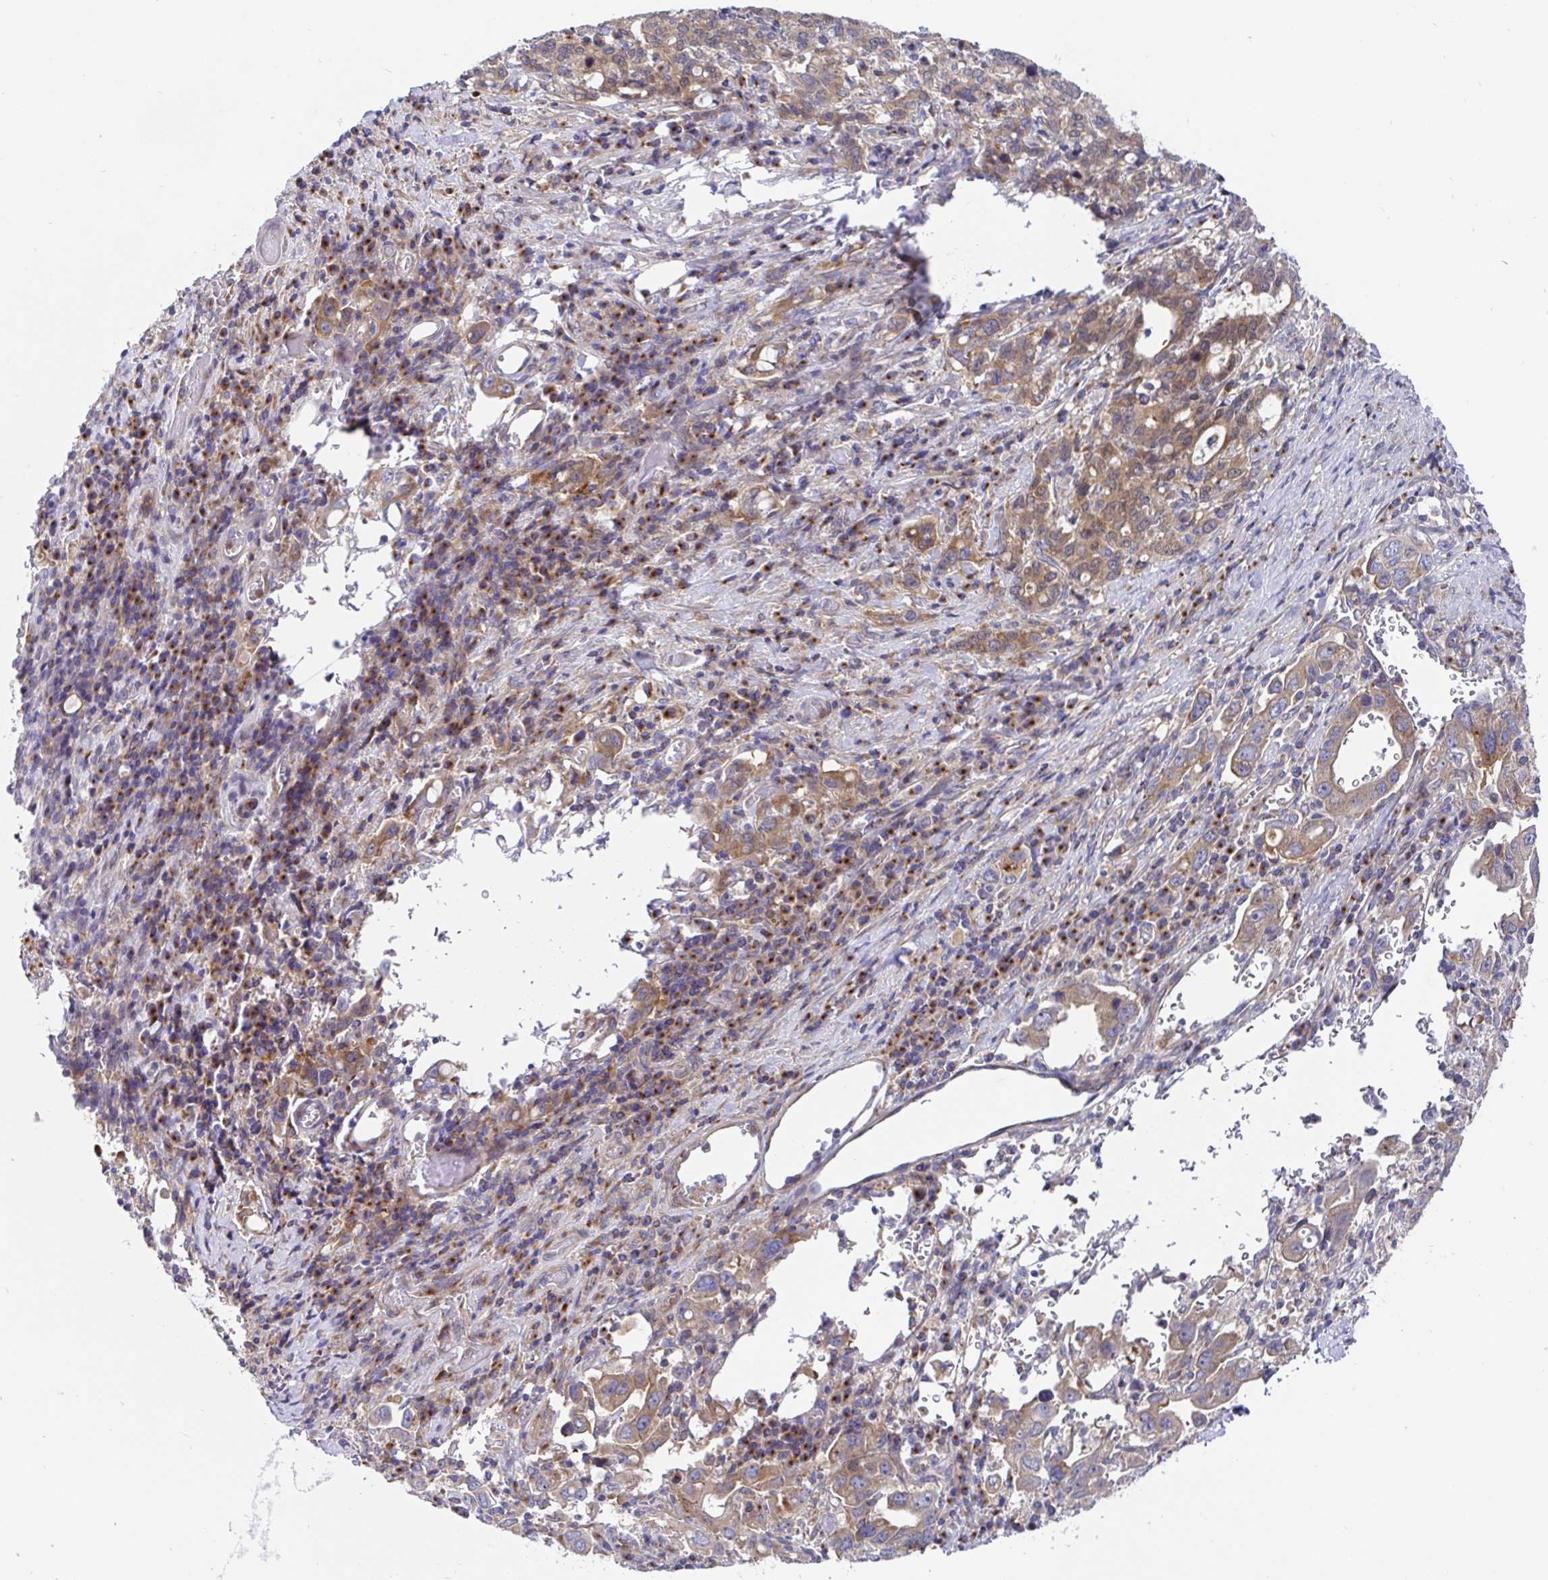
{"staining": {"intensity": "moderate", "quantity": ">75%", "location": "cytoplasmic/membranous"}, "tissue": "stomach cancer", "cell_type": "Tumor cells", "image_type": "cancer", "snomed": [{"axis": "morphology", "description": "Adenocarcinoma, NOS"}, {"axis": "topography", "description": "Stomach, upper"}, {"axis": "topography", "description": "Stomach"}], "caption": "Human stomach cancer stained for a protein (brown) exhibits moderate cytoplasmic/membranous positive positivity in about >75% of tumor cells.", "gene": "GOLGA1", "patient": {"sex": "male", "age": 62}}